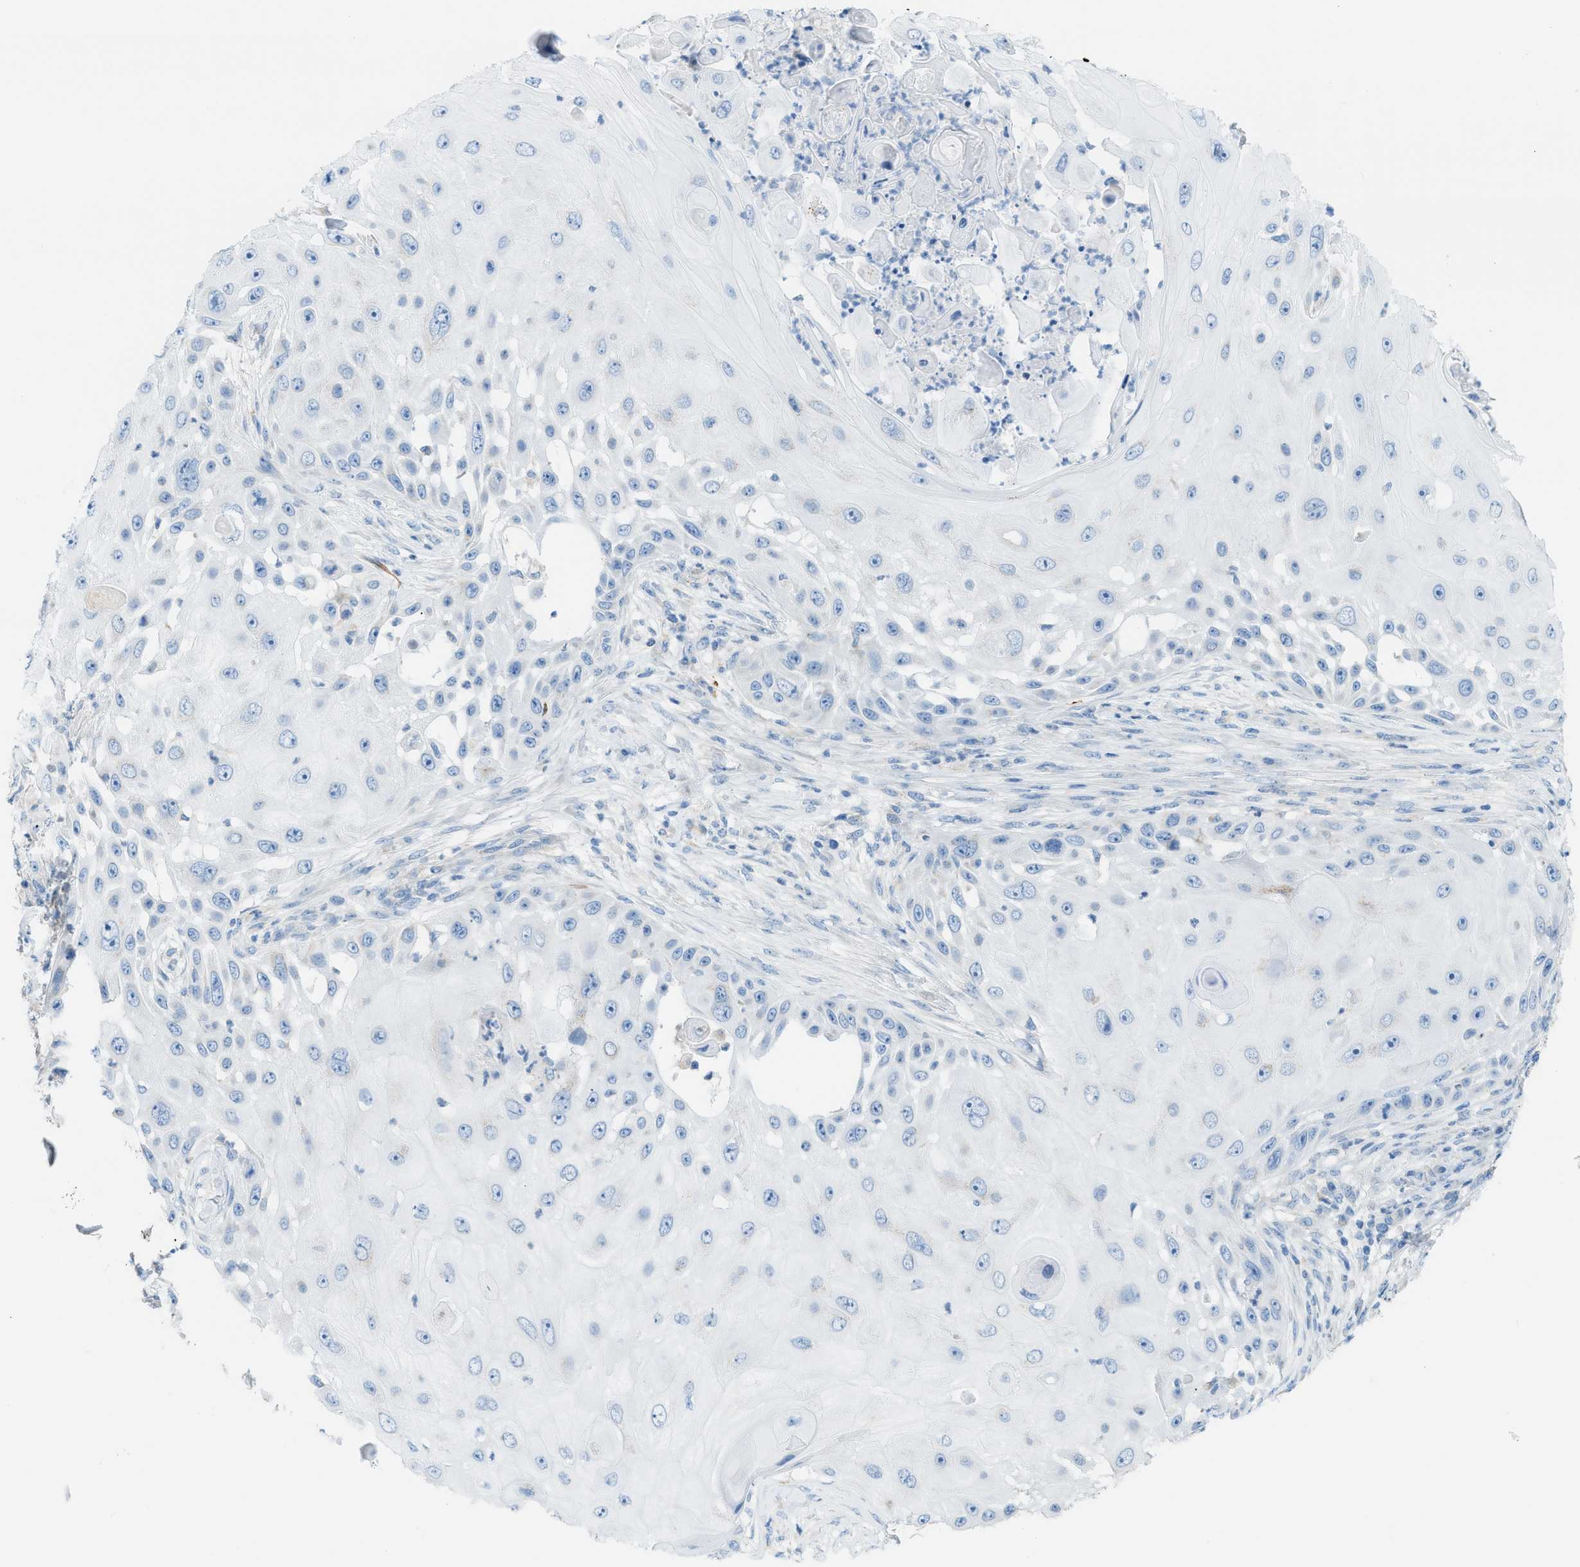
{"staining": {"intensity": "negative", "quantity": "none", "location": "none"}, "tissue": "skin cancer", "cell_type": "Tumor cells", "image_type": "cancer", "snomed": [{"axis": "morphology", "description": "Squamous cell carcinoma, NOS"}, {"axis": "topography", "description": "Skin"}], "caption": "DAB (3,3'-diaminobenzidine) immunohistochemical staining of human skin cancer exhibits no significant staining in tumor cells.", "gene": "MYH11", "patient": {"sex": "female", "age": 44}}